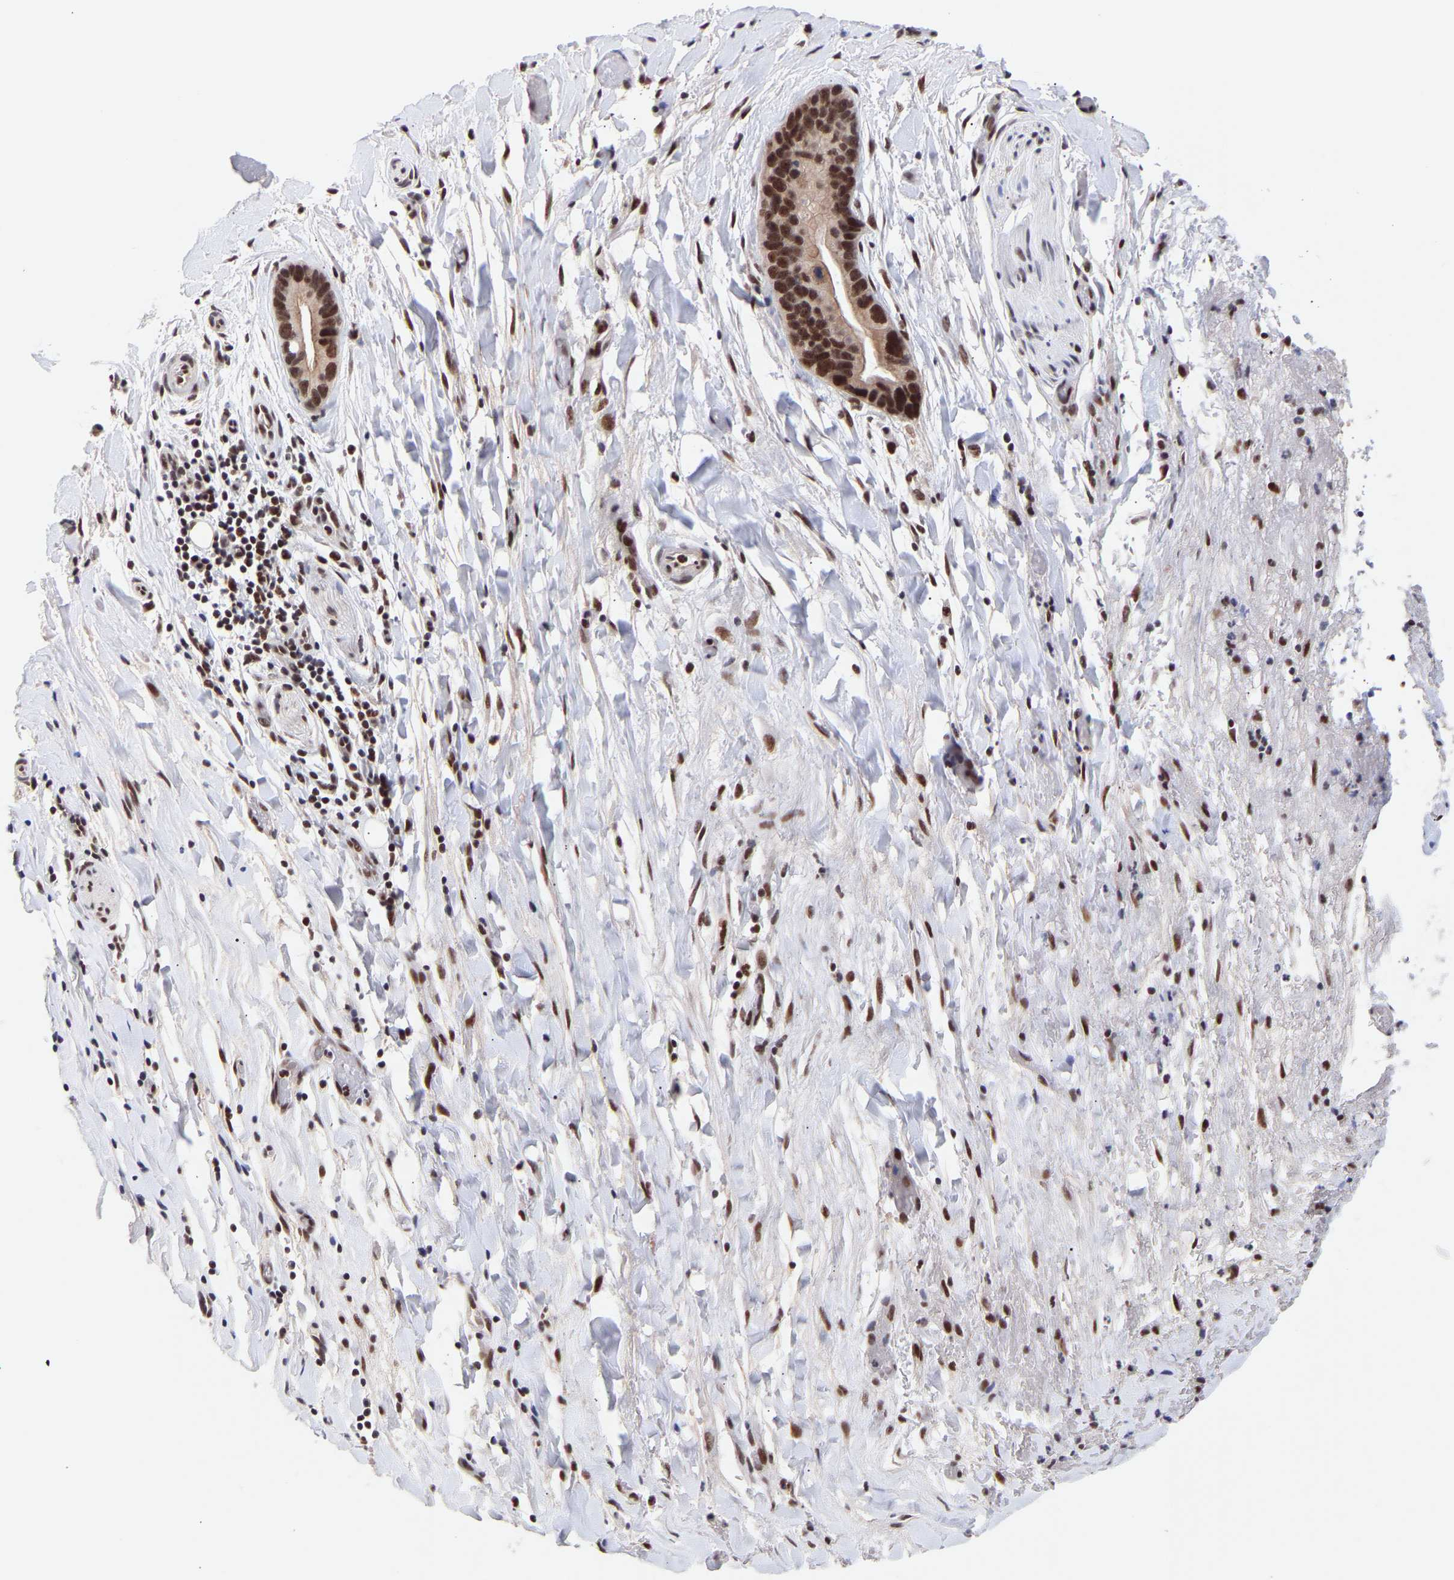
{"staining": {"intensity": "strong", "quantity": ">75%", "location": "nuclear"}, "tissue": "liver cancer", "cell_type": "Tumor cells", "image_type": "cancer", "snomed": [{"axis": "morphology", "description": "Cholangiocarcinoma"}, {"axis": "topography", "description": "Liver"}], "caption": "IHC (DAB (3,3'-diaminobenzidine)) staining of liver cholangiocarcinoma displays strong nuclear protein staining in about >75% of tumor cells.", "gene": "RBM15", "patient": {"sex": "female", "age": 55}}